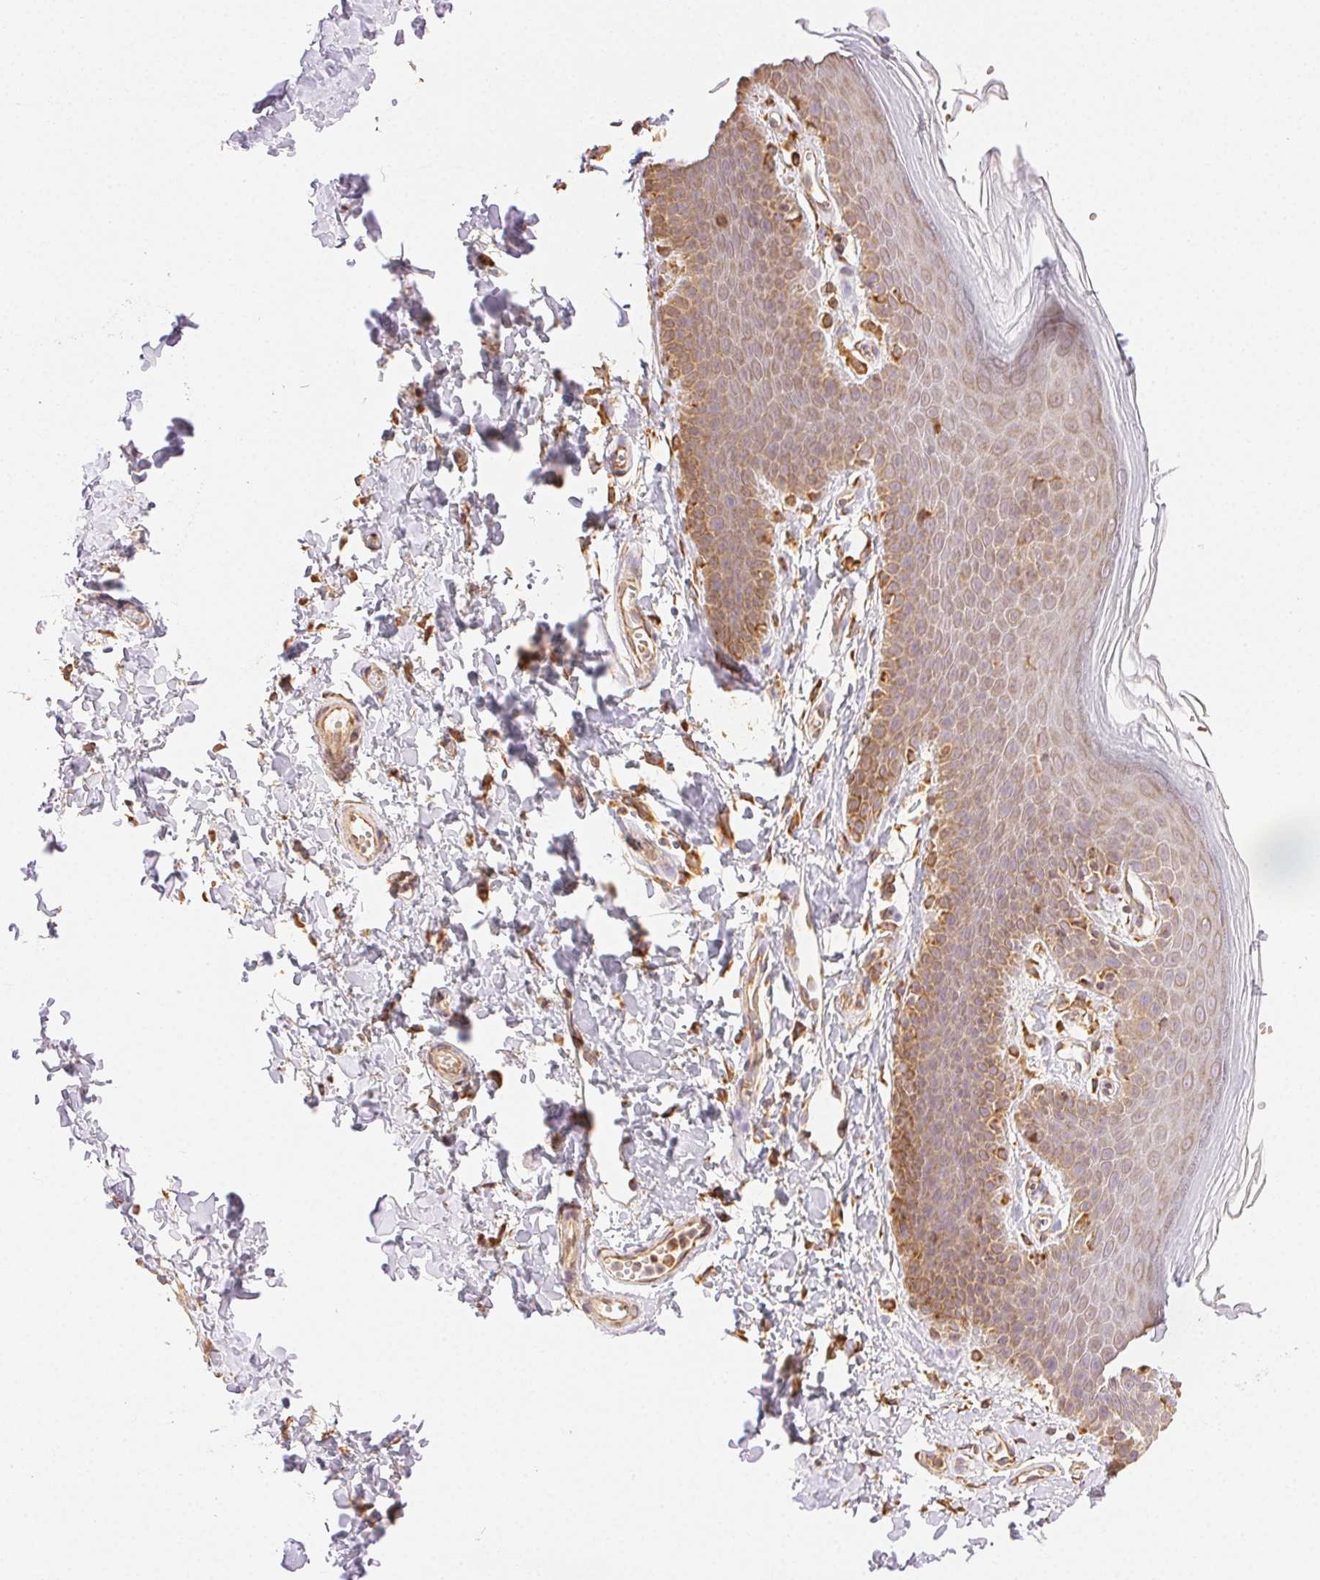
{"staining": {"intensity": "moderate", "quantity": ">75%", "location": "cytoplasmic/membranous"}, "tissue": "skin", "cell_type": "Epidermal cells", "image_type": "normal", "snomed": [{"axis": "morphology", "description": "Normal tissue, NOS"}, {"axis": "topography", "description": "Anal"}], "caption": "Immunohistochemistry (IHC) image of benign skin: human skin stained using immunohistochemistry displays medium levels of moderate protein expression localized specifically in the cytoplasmic/membranous of epidermal cells, appearing as a cytoplasmic/membranous brown color.", "gene": "ENTREP1", "patient": {"sex": "male", "age": 53}}